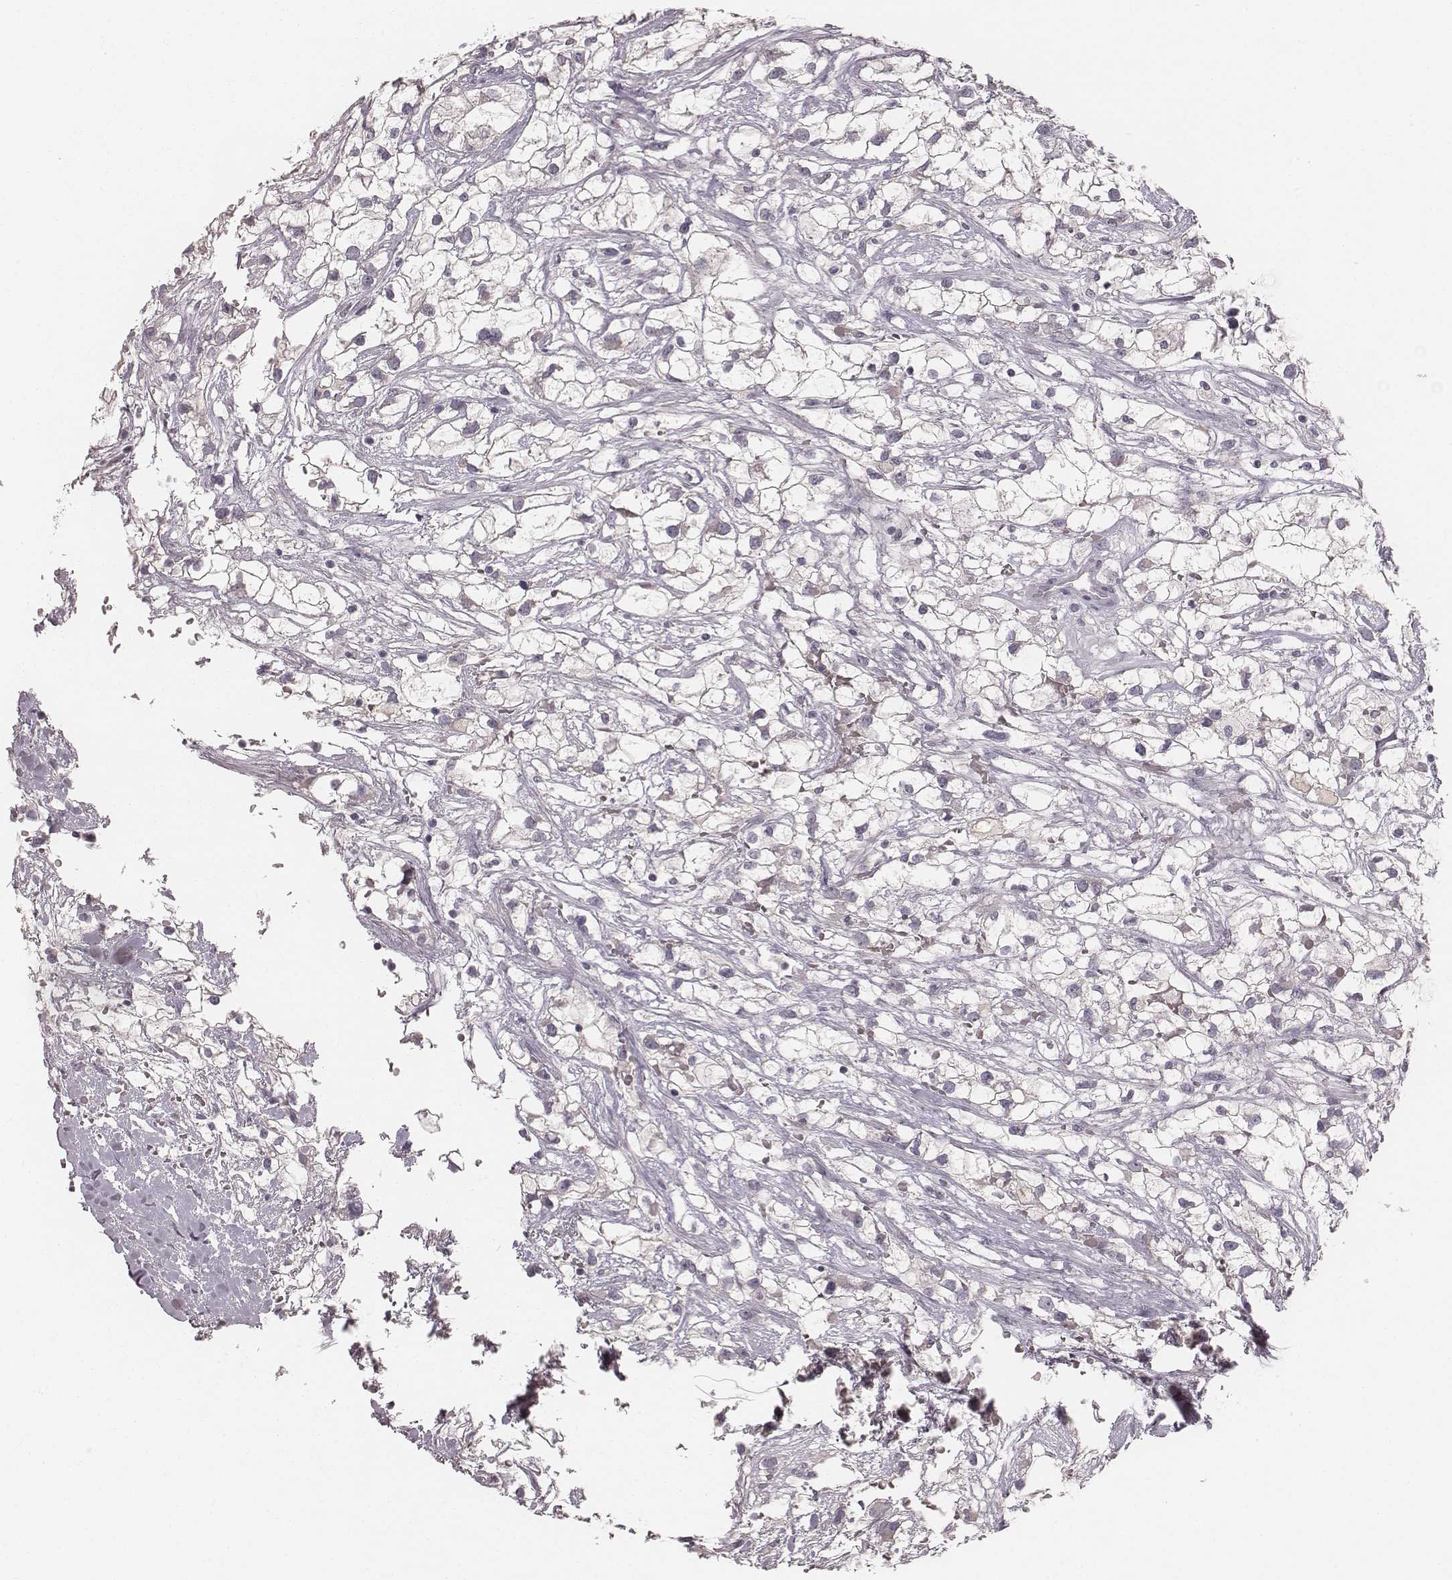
{"staining": {"intensity": "negative", "quantity": "none", "location": "none"}, "tissue": "renal cancer", "cell_type": "Tumor cells", "image_type": "cancer", "snomed": [{"axis": "morphology", "description": "Adenocarcinoma, NOS"}, {"axis": "topography", "description": "Kidney"}], "caption": "Human renal cancer stained for a protein using immunohistochemistry (IHC) reveals no positivity in tumor cells.", "gene": "LY6K", "patient": {"sex": "male", "age": 59}}